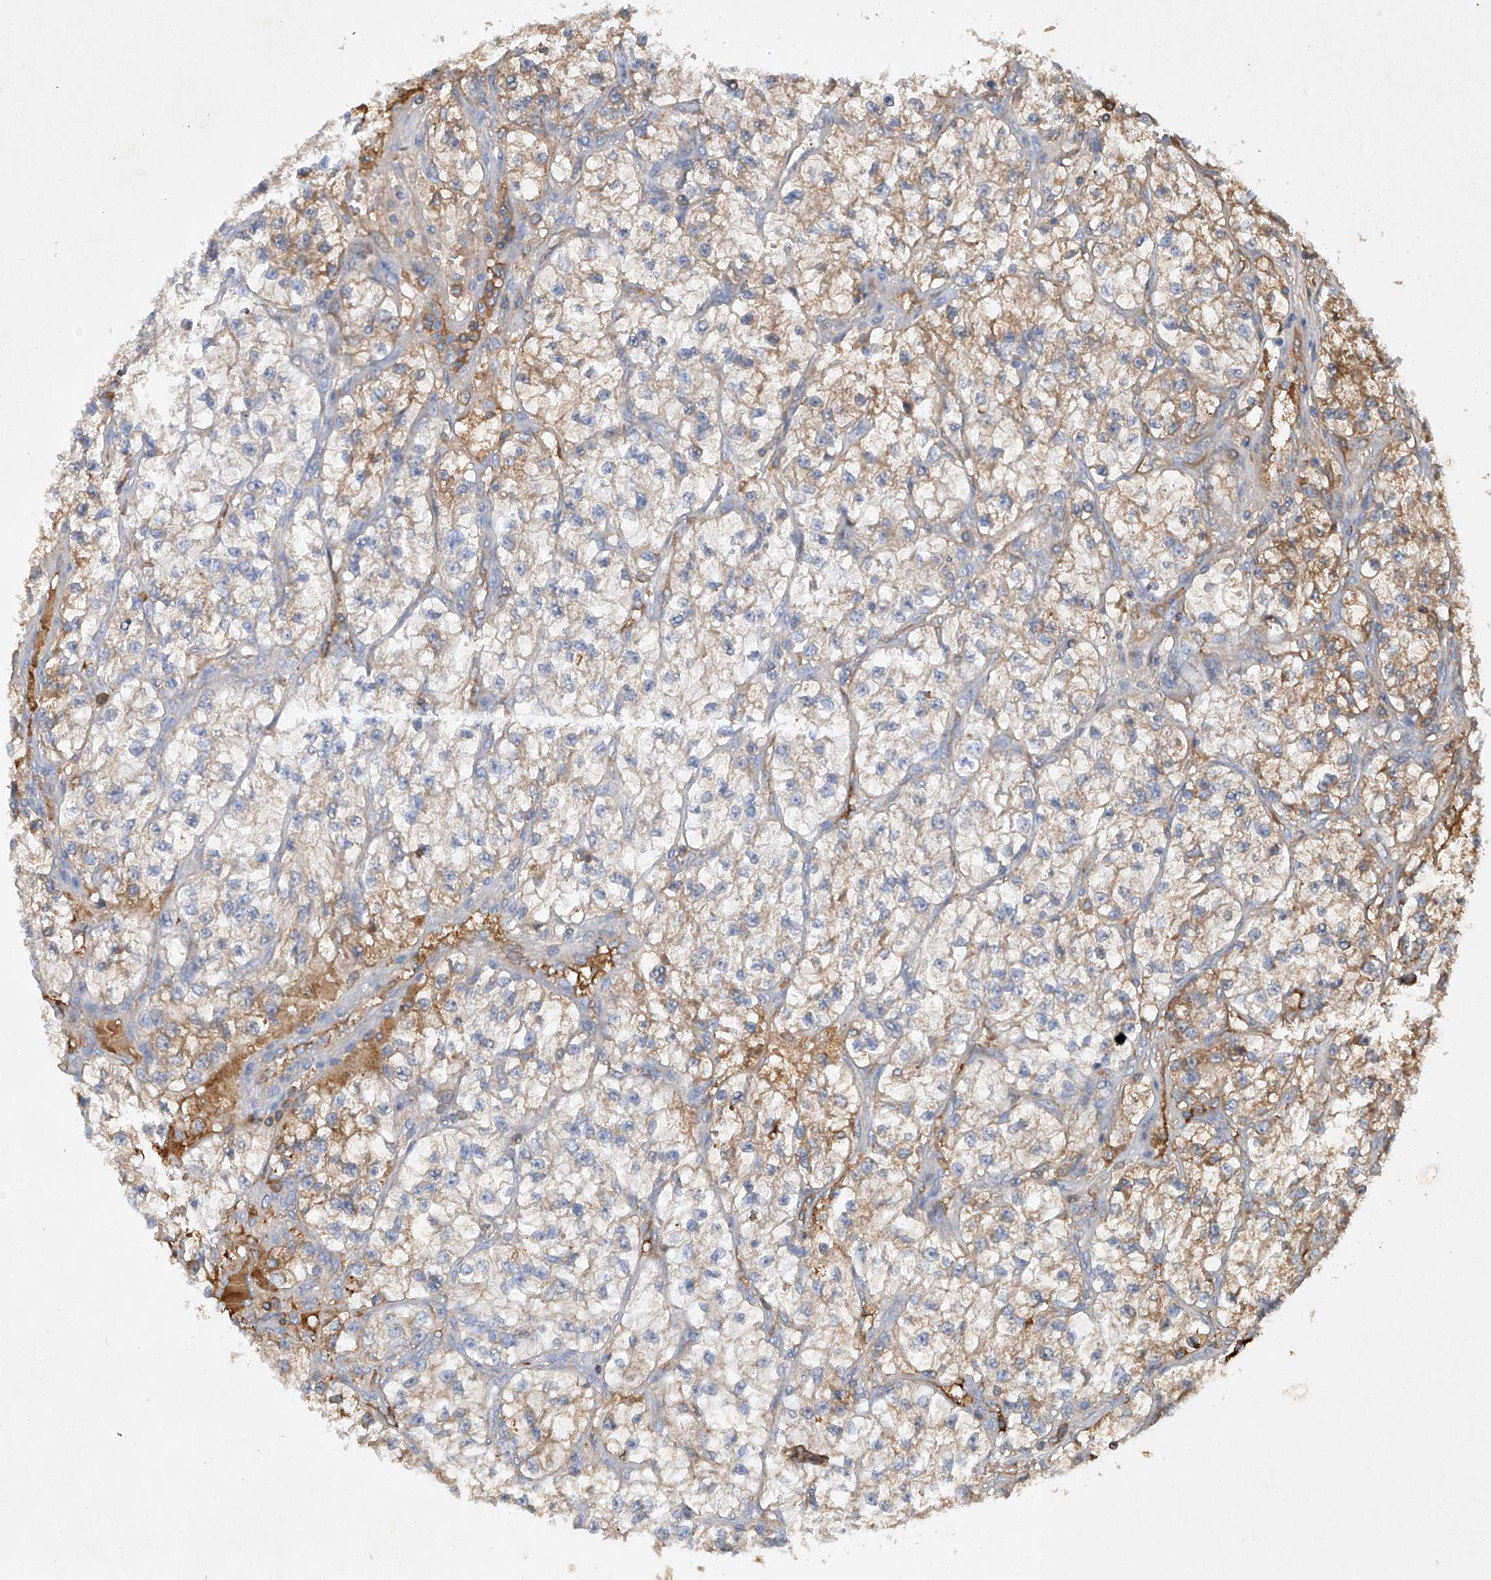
{"staining": {"intensity": "weak", "quantity": "<25%", "location": "cytoplasmic/membranous"}, "tissue": "renal cancer", "cell_type": "Tumor cells", "image_type": "cancer", "snomed": [{"axis": "morphology", "description": "Adenocarcinoma, NOS"}, {"axis": "topography", "description": "Kidney"}], "caption": "Human adenocarcinoma (renal) stained for a protein using IHC reveals no staining in tumor cells.", "gene": "HAS3", "patient": {"sex": "female", "age": 57}}